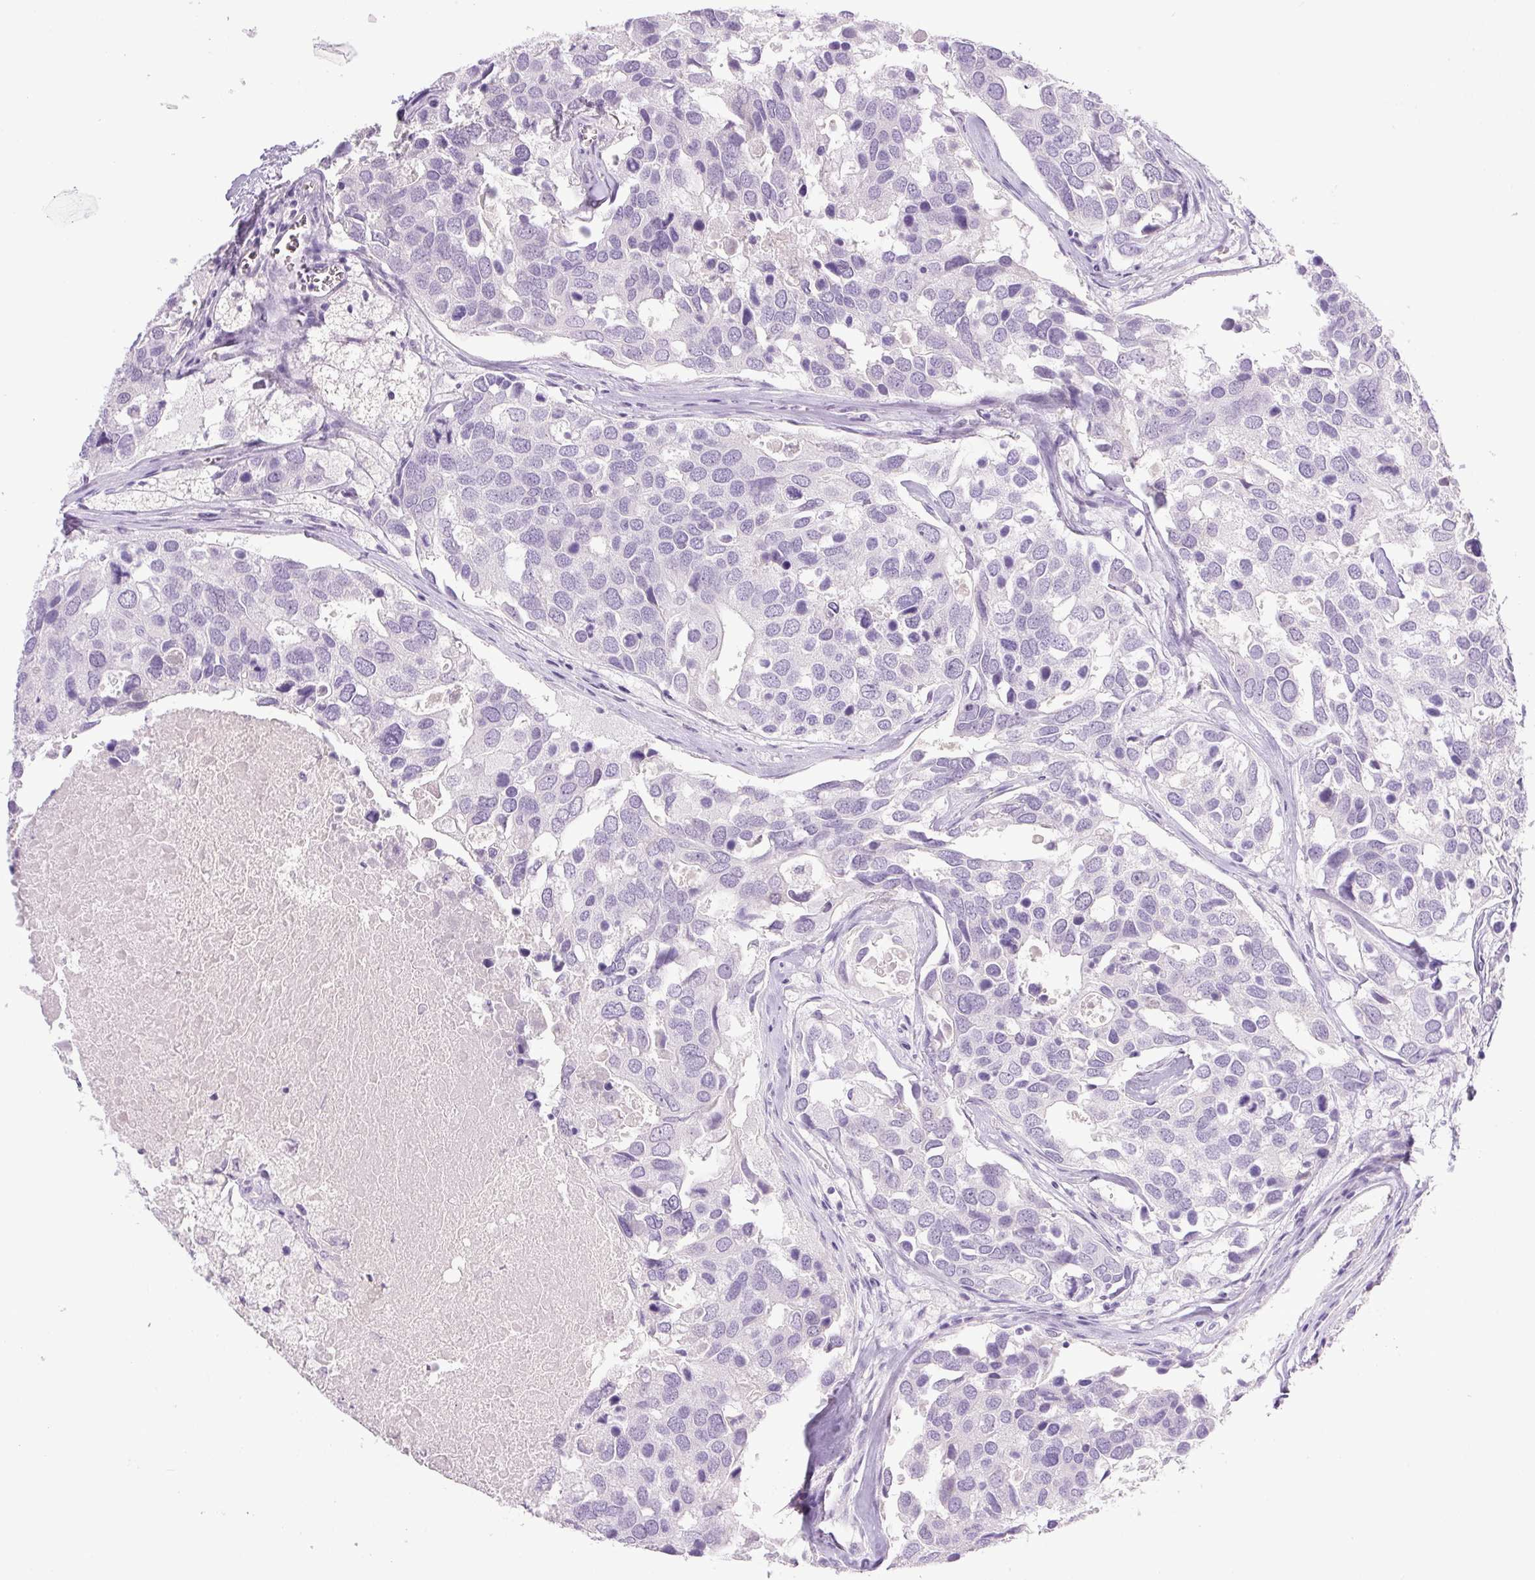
{"staining": {"intensity": "negative", "quantity": "none", "location": "none"}, "tissue": "breast cancer", "cell_type": "Tumor cells", "image_type": "cancer", "snomed": [{"axis": "morphology", "description": "Duct carcinoma"}, {"axis": "topography", "description": "Breast"}], "caption": "There is no significant positivity in tumor cells of breast cancer (intraductal carcinoma).", "gene": "COL9A2", "patient": {"sex": "female", "age": 83}}